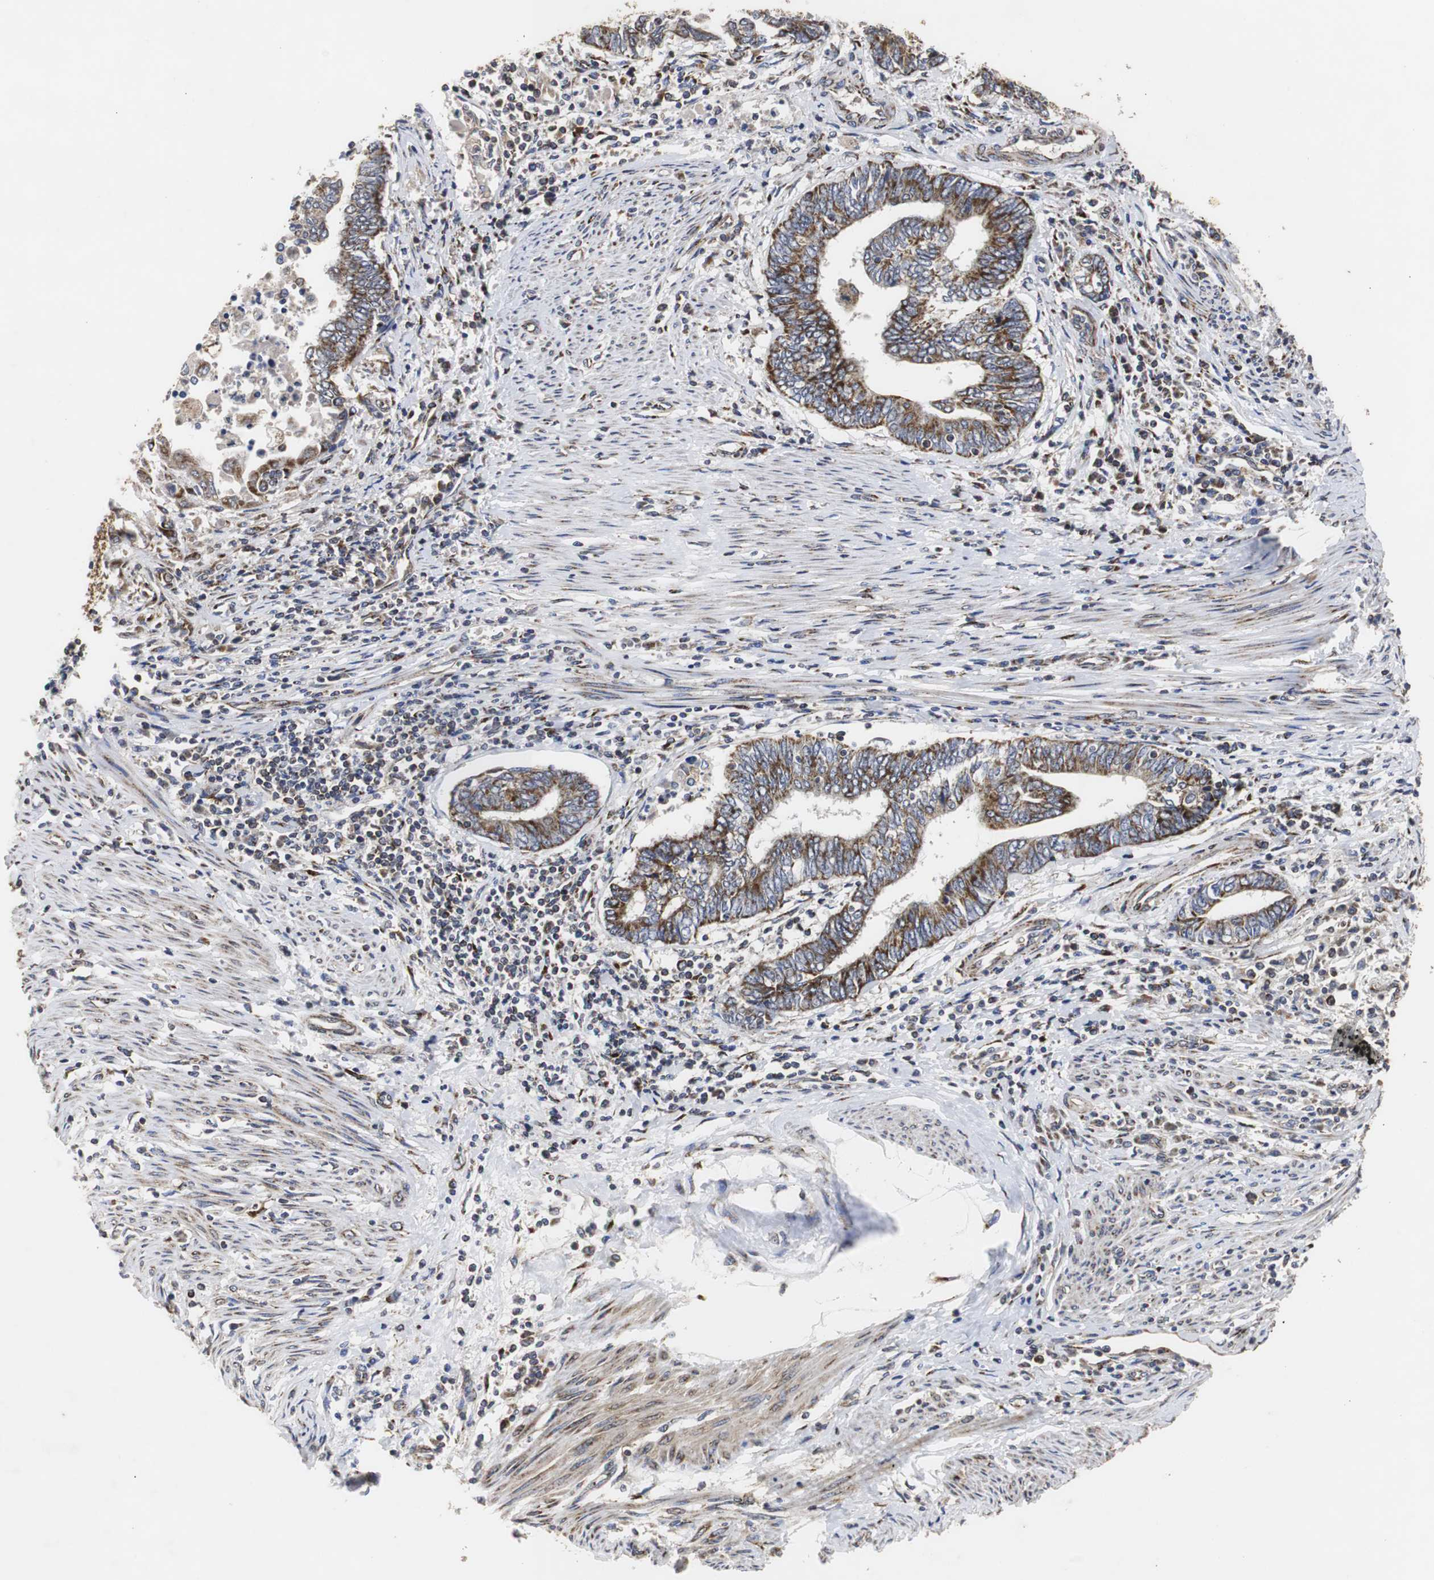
{"staining": {"intensity": "strong", "quantity": ">75%", "location": "cytoplasmic/membranous"}, "tissue": "endometrial cancer", "cell_type": "Tumor cells", "image_type": "cancer", "snomed": [{"axis": "morphology", "description": "Adenocarcinoma, NOS"}, {"axis": "topography", "description": "Uterus"}, {"axis": "topography", "description": "Endometrium"}], "caption": "Strong cytoplasmic/membranous positivity for a protein is appreciated in approximately >75% of tumor cells of endometrial cancer using immunohistochemistry.", "gene": "HSD17B10", "patient": {"sex": "female", "age": 70}}